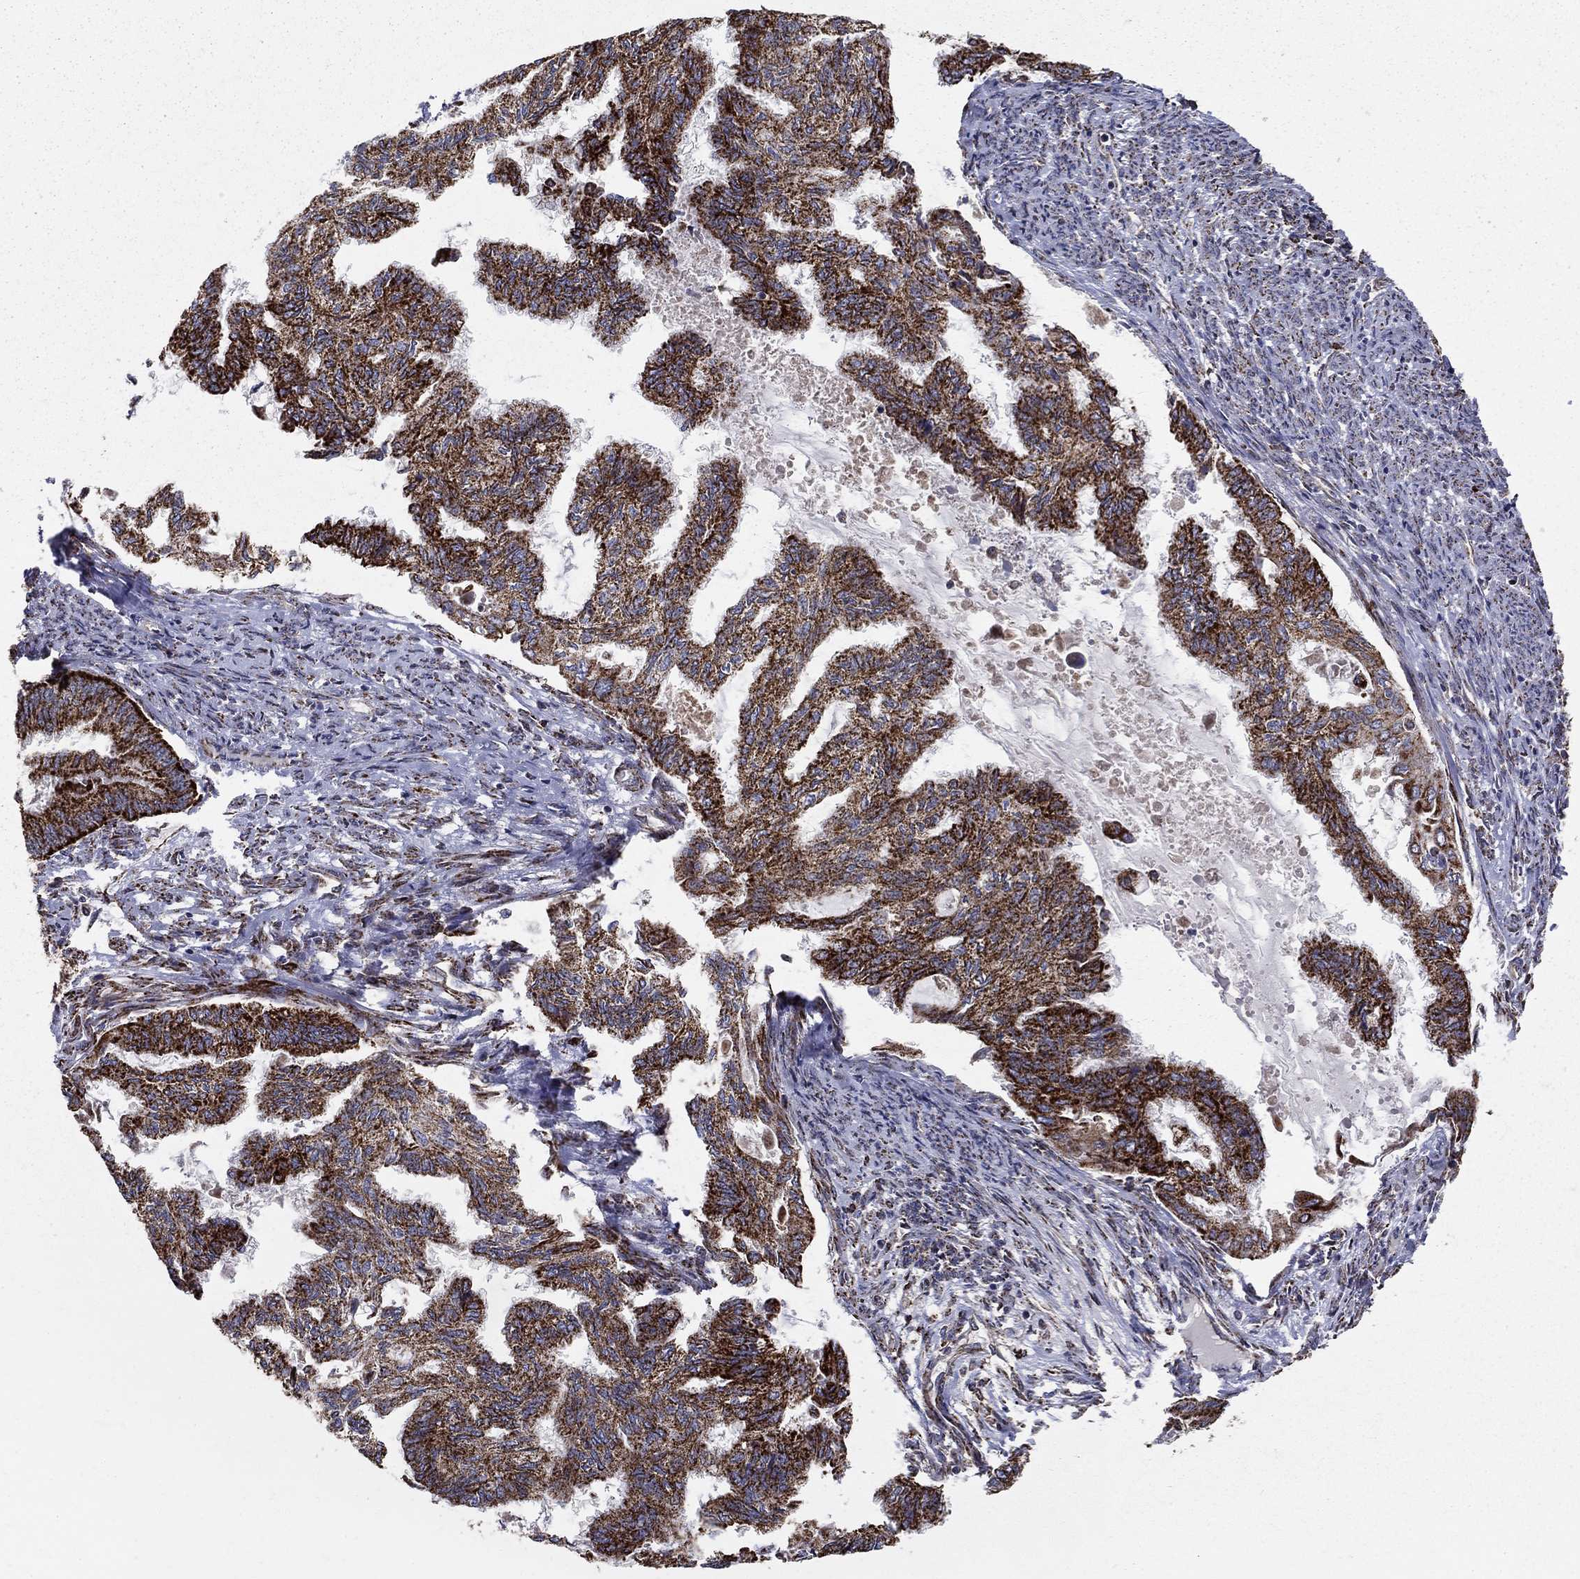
{"staining": {"intensity": "strong", "quantity": ">75%", "location": "cytoplasmic/membranous"}, "tissue": "endometrial cancer", "cell_type": "Tumor cells", "image_type": "cancer", "snomed": [{"axis": "morphology", "description": "Adenocarcinoma, NOS"}, {"axis": "topography", "description": "Endometrium"}], "caption": "Immunohistochemical staining of human endometrial cancer (adenocarcinoma) reveals high levels of strong cytoplasmic/membranous protein staining in about >75% of tumor cells.", "gene": "GCSH", "patient": {"sex": "female", "age": 86}}